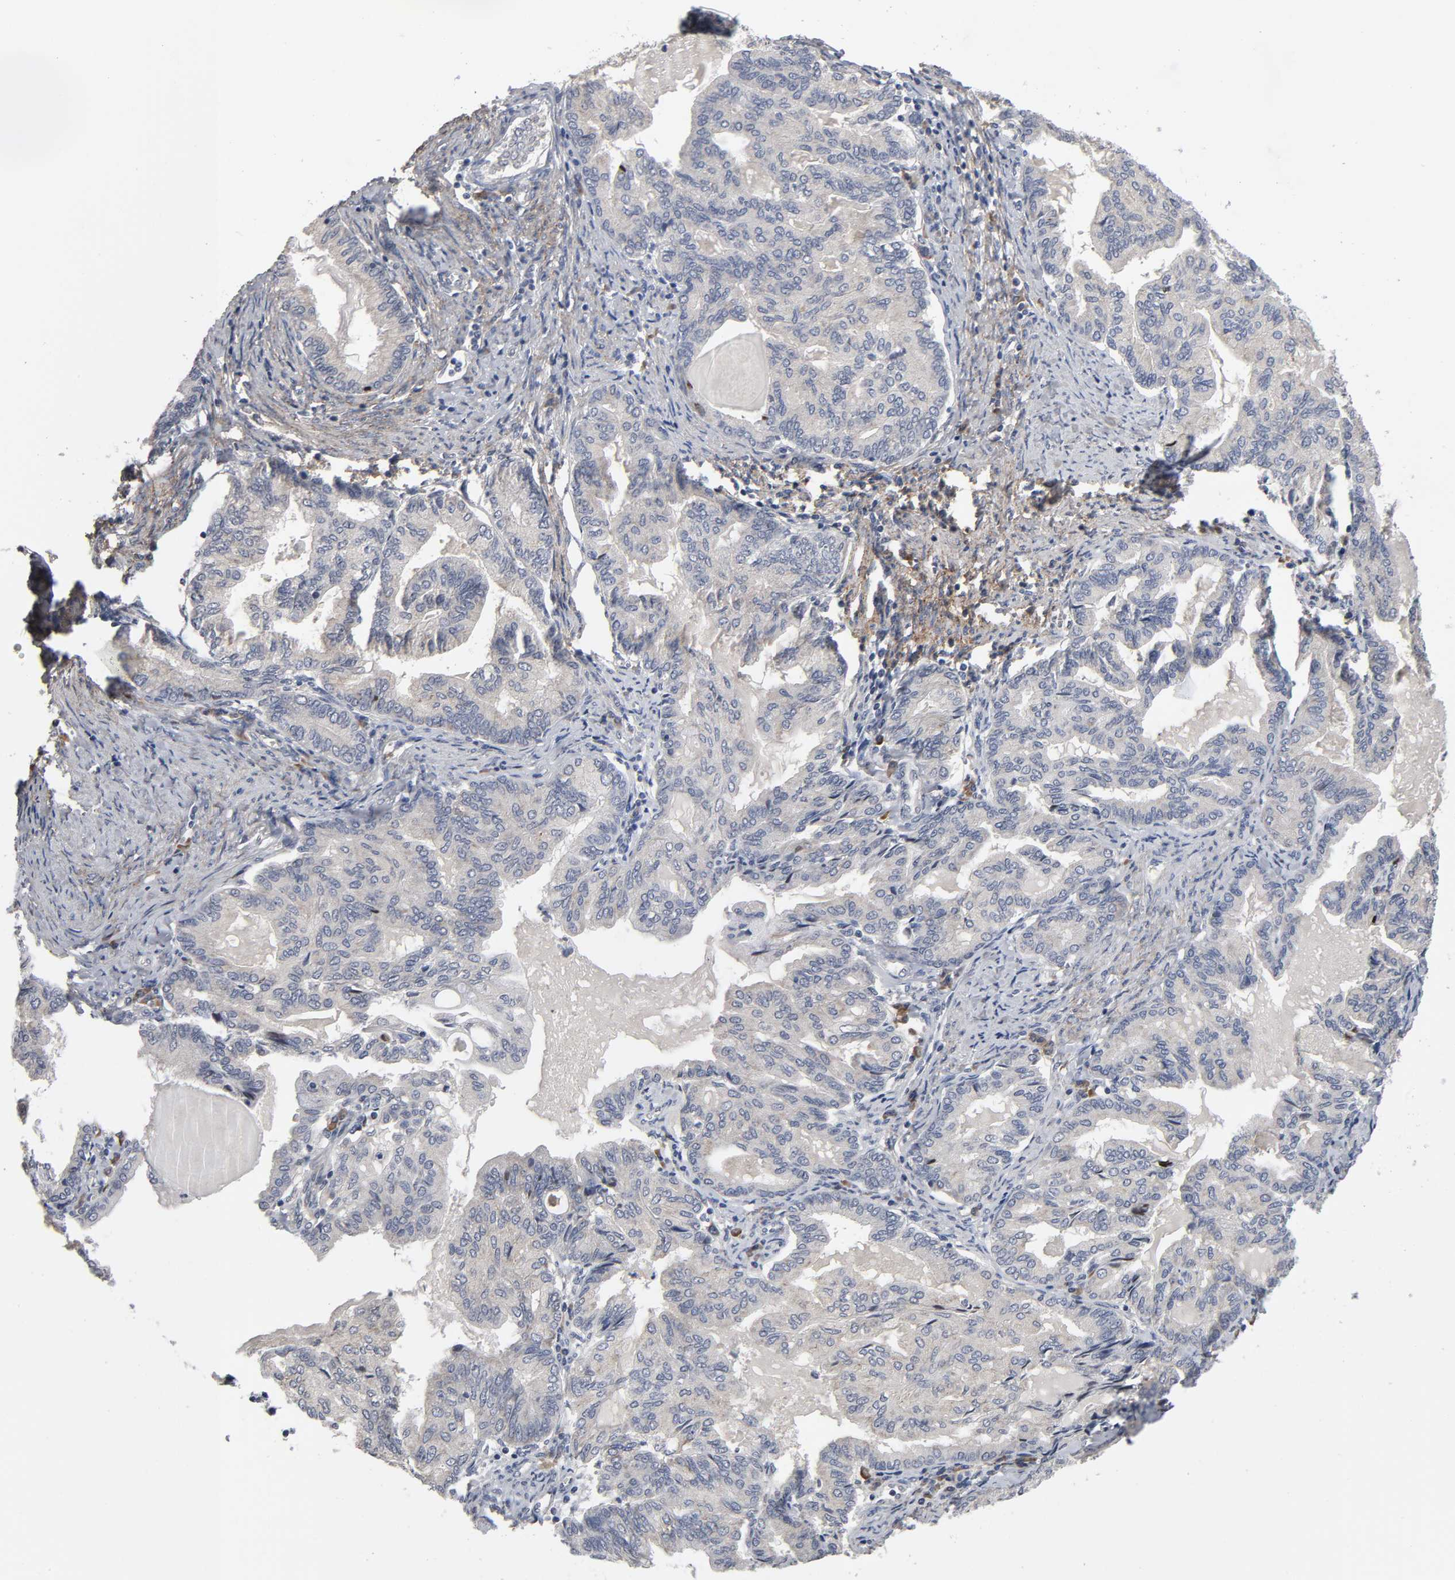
{"staining": {"intensity": "negative", "quantity": "none", "location": "none"}, "tissue": "endometrial cancer", "cell_type": "Tumor cells", "image_type": "cancer", "snomed": [{"axis": "morphology", "description": "Adenocarcinoma, NOS"}, {"axis": "topography", "description": "Endometrium"}], "caption": "The image displays no staining of tumor cells in endometrial adenocarcinoma.", "gene": "HDLBP", "patient": {"sex": "female", "age": 86}}